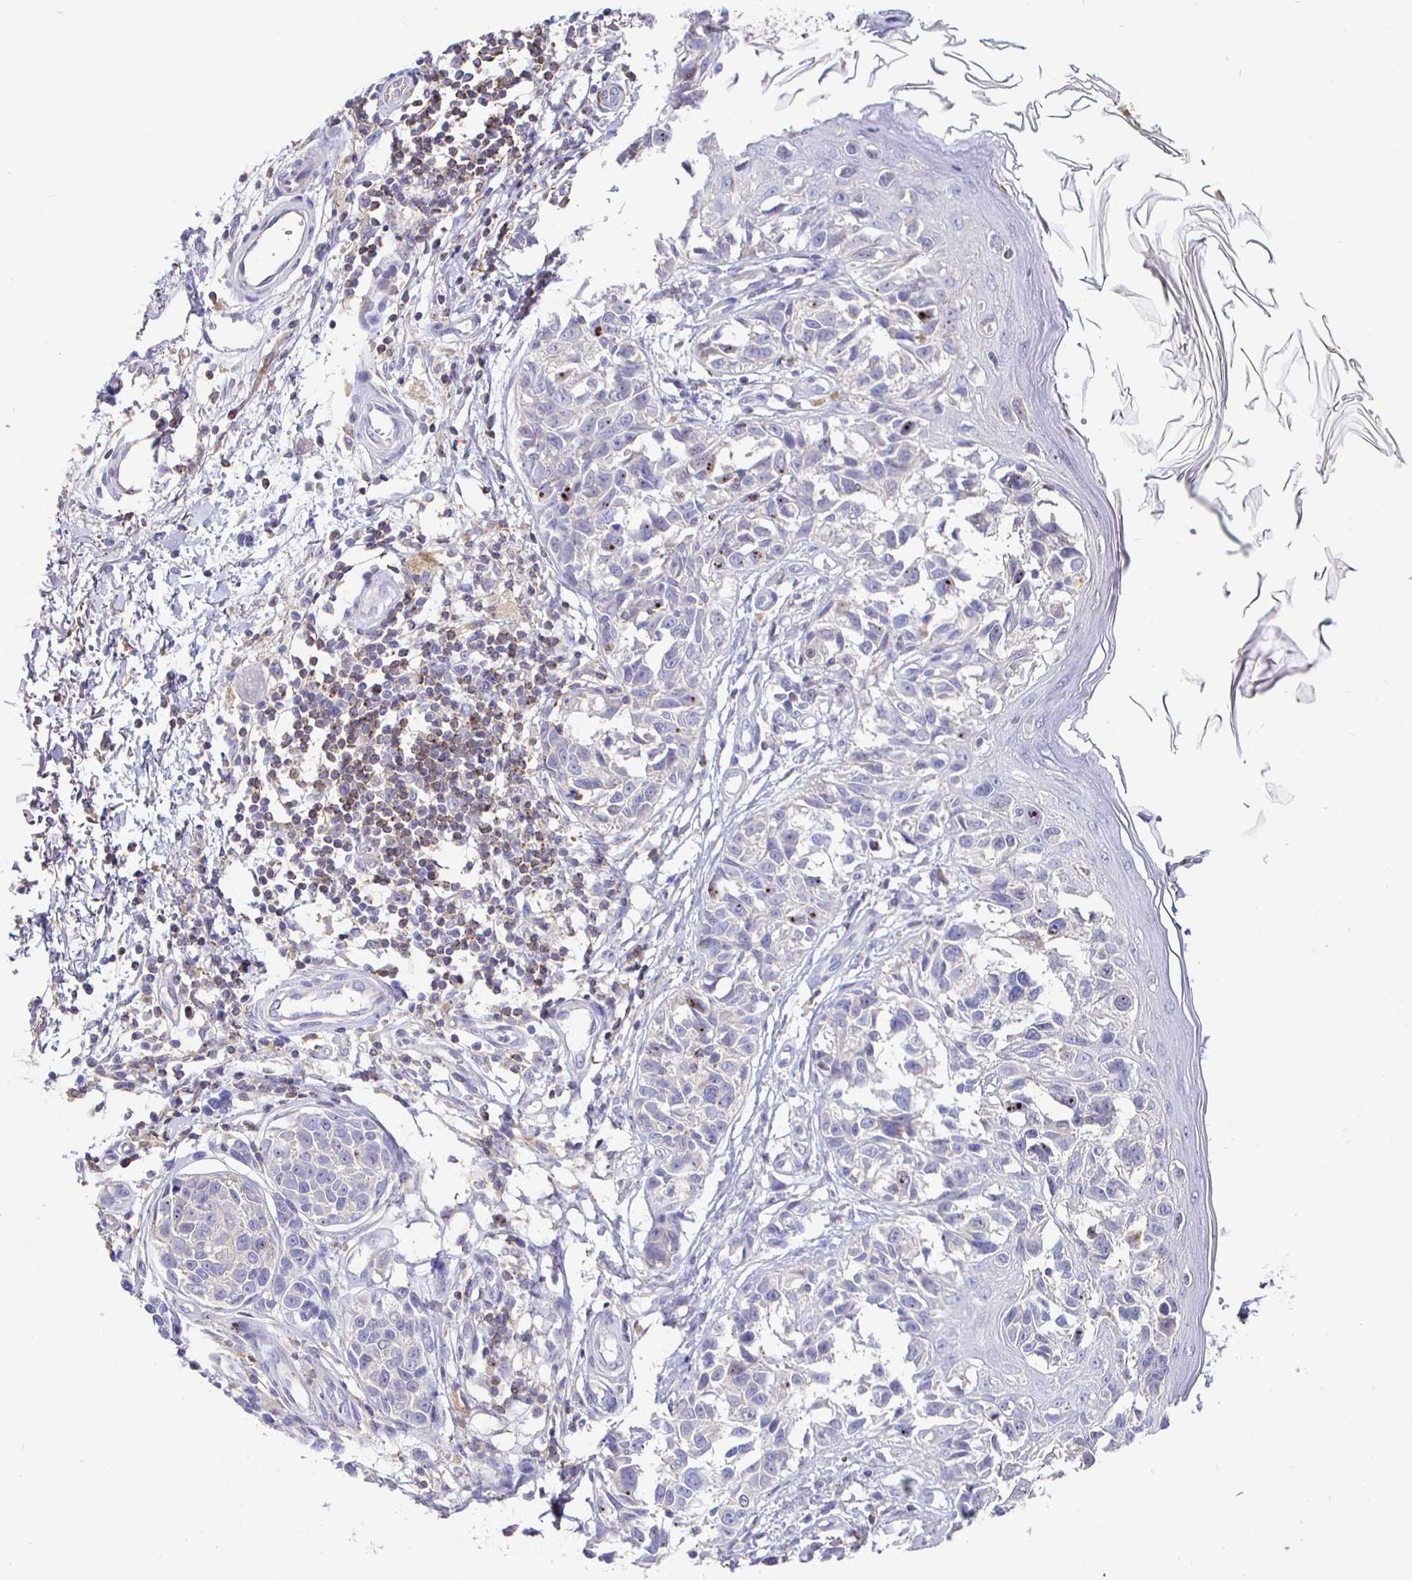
{"staining": {"intensity": "negative", "quantity": "none", "location": "none"}, "tissue": "melanoma", "cell_type": "Tumor cells", "image_type": "cancer", "snomed": [{"axis": "morphology", "description": "Malignant melanoma, NOS"}, {"axis": "topography", "description": "Skin"}], "caption": "Immunohistochemical staining of human malignant melanoma demonstrates no significant expression in tumor cells.", "gene": "CXCR3", "patient": {"sex": "male", "age": 73}}